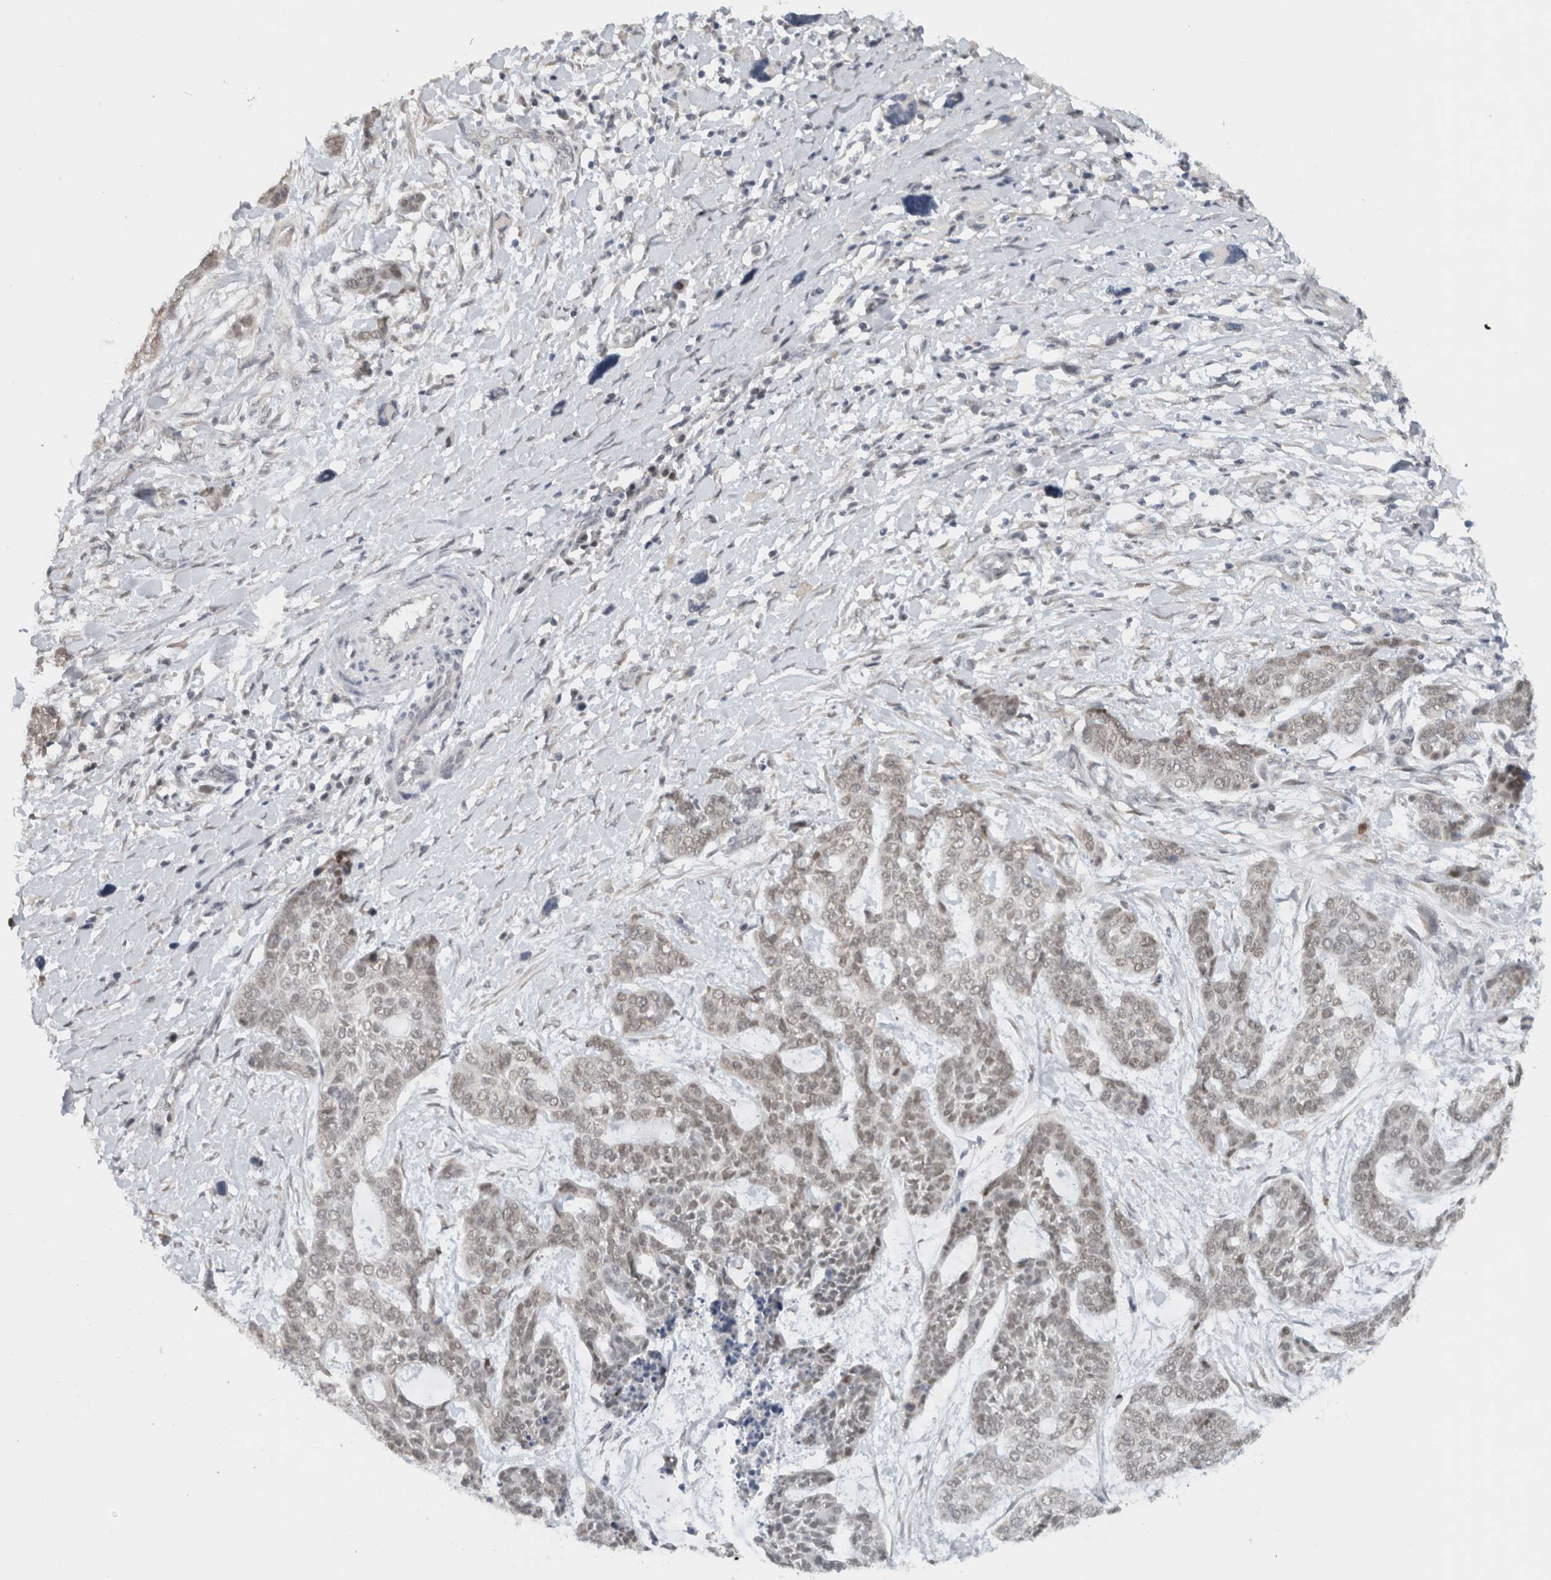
{"staining": {"intensity": "weak", "quantity": ">75%", "location": "nuclear"}, "tissue": "skin cancer", "cell_type": "Tumor cells", "image_type": "cancer", "snomed": [{"axis": "morphology", "description": "Basal cell carcinoma"}, {"axis": "topography", "description": "Skin"}], "caption": "Approximately >75% of tumor cells in human skin cancer (basal cell carcinoma) display weak nuclear protein positivity as visualized by brown immunohistochemical staining.", "gene": "HNRNPR", "patient": {"sex": "female", "age": 64}}